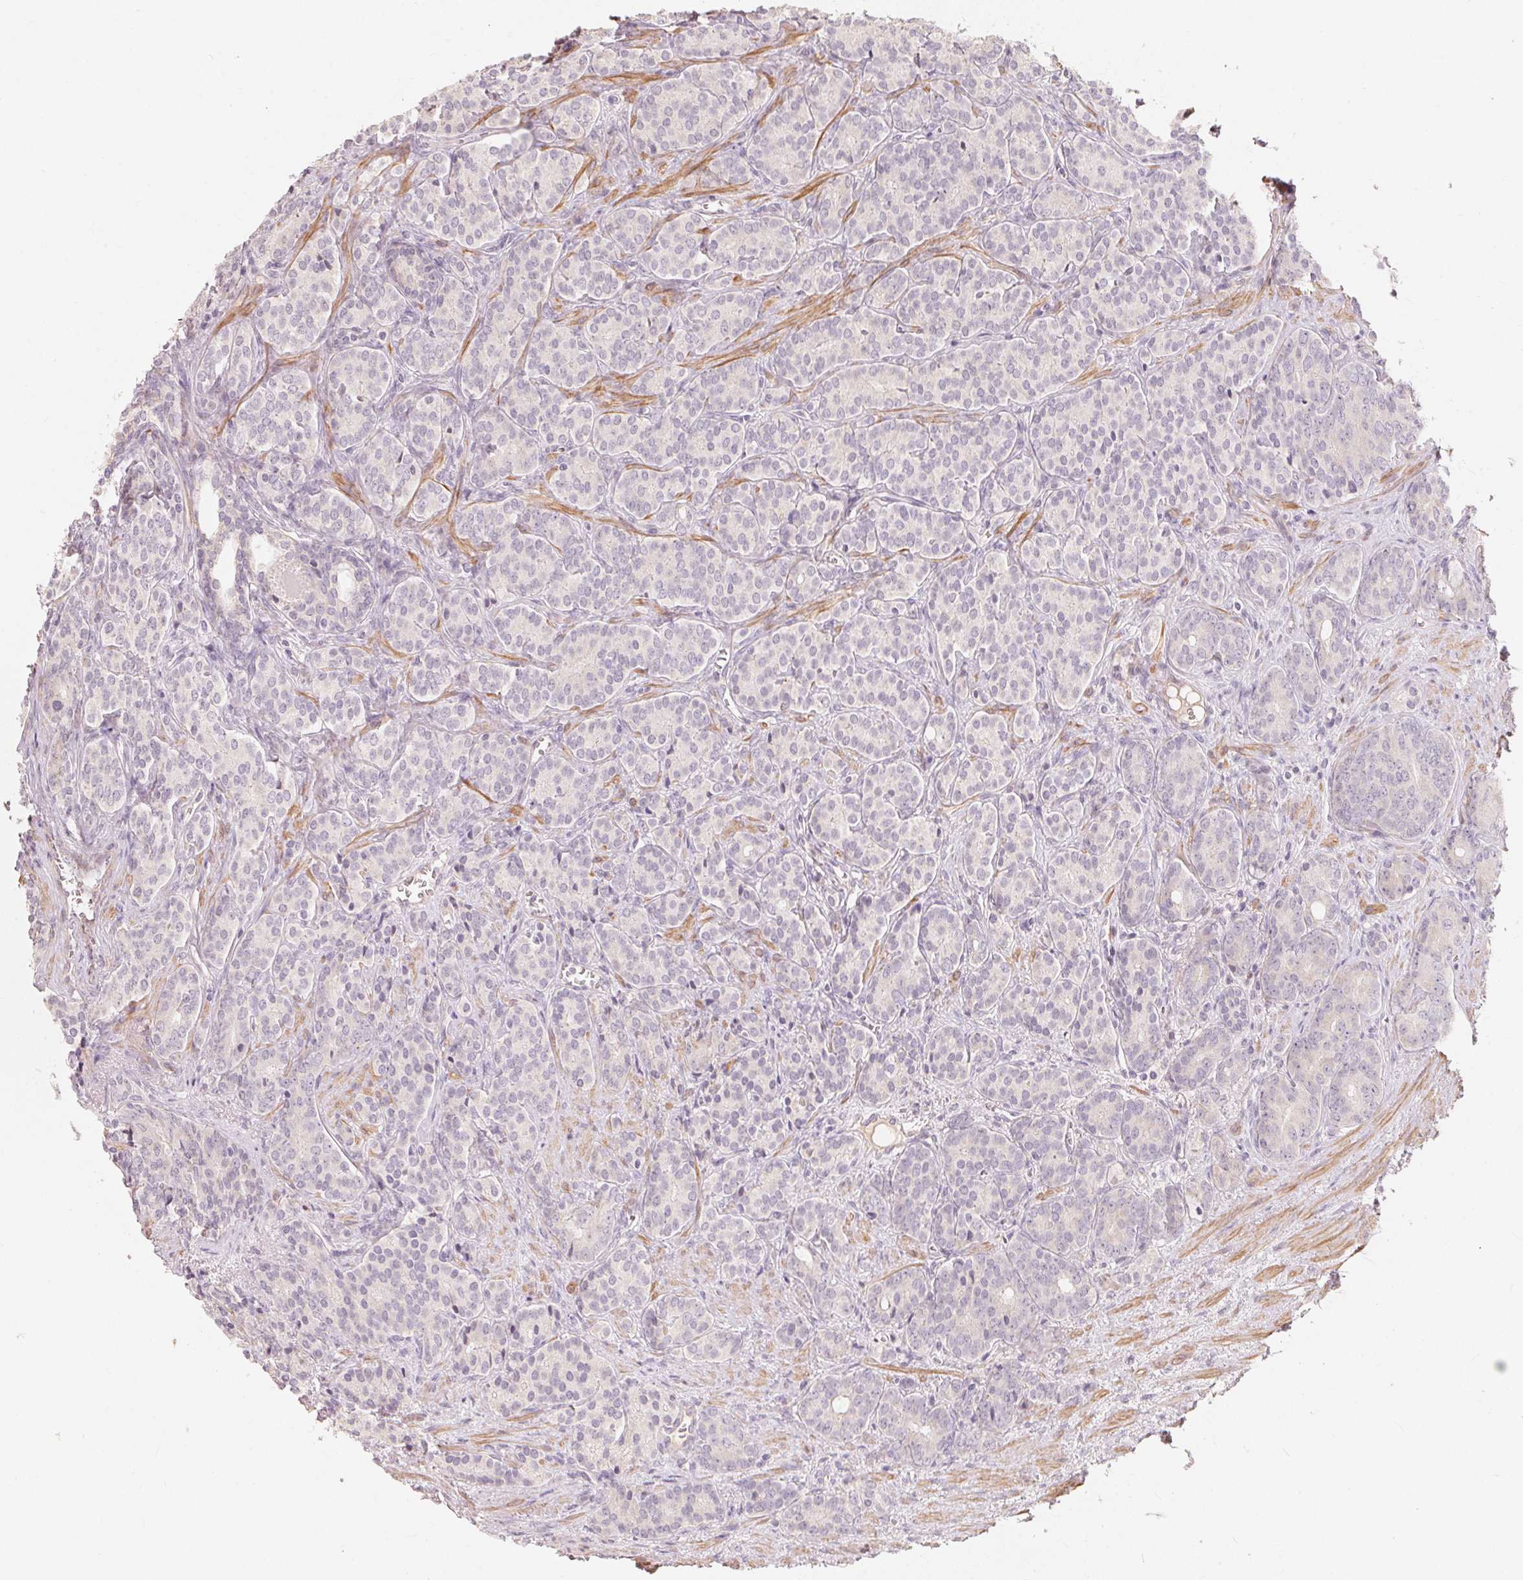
{"staining": {"intensity": "negative", "quantity": "none", "location": "none"}, "tissue": "prostate cancer", "cell_type": "Tumor cells", "image_type": "cancer", "snomed": [{"axis": "morphology", "description": "Adenocarcinoma, High grade"}, {"axis": "topography", "description": "Prostate"}], "caption": "There is no significant staining in tumor cells of high-grade adenocarcinoma (prostate).", "gene": "TP53AIP1", "patient": {"sex": "male", "age": 84}}